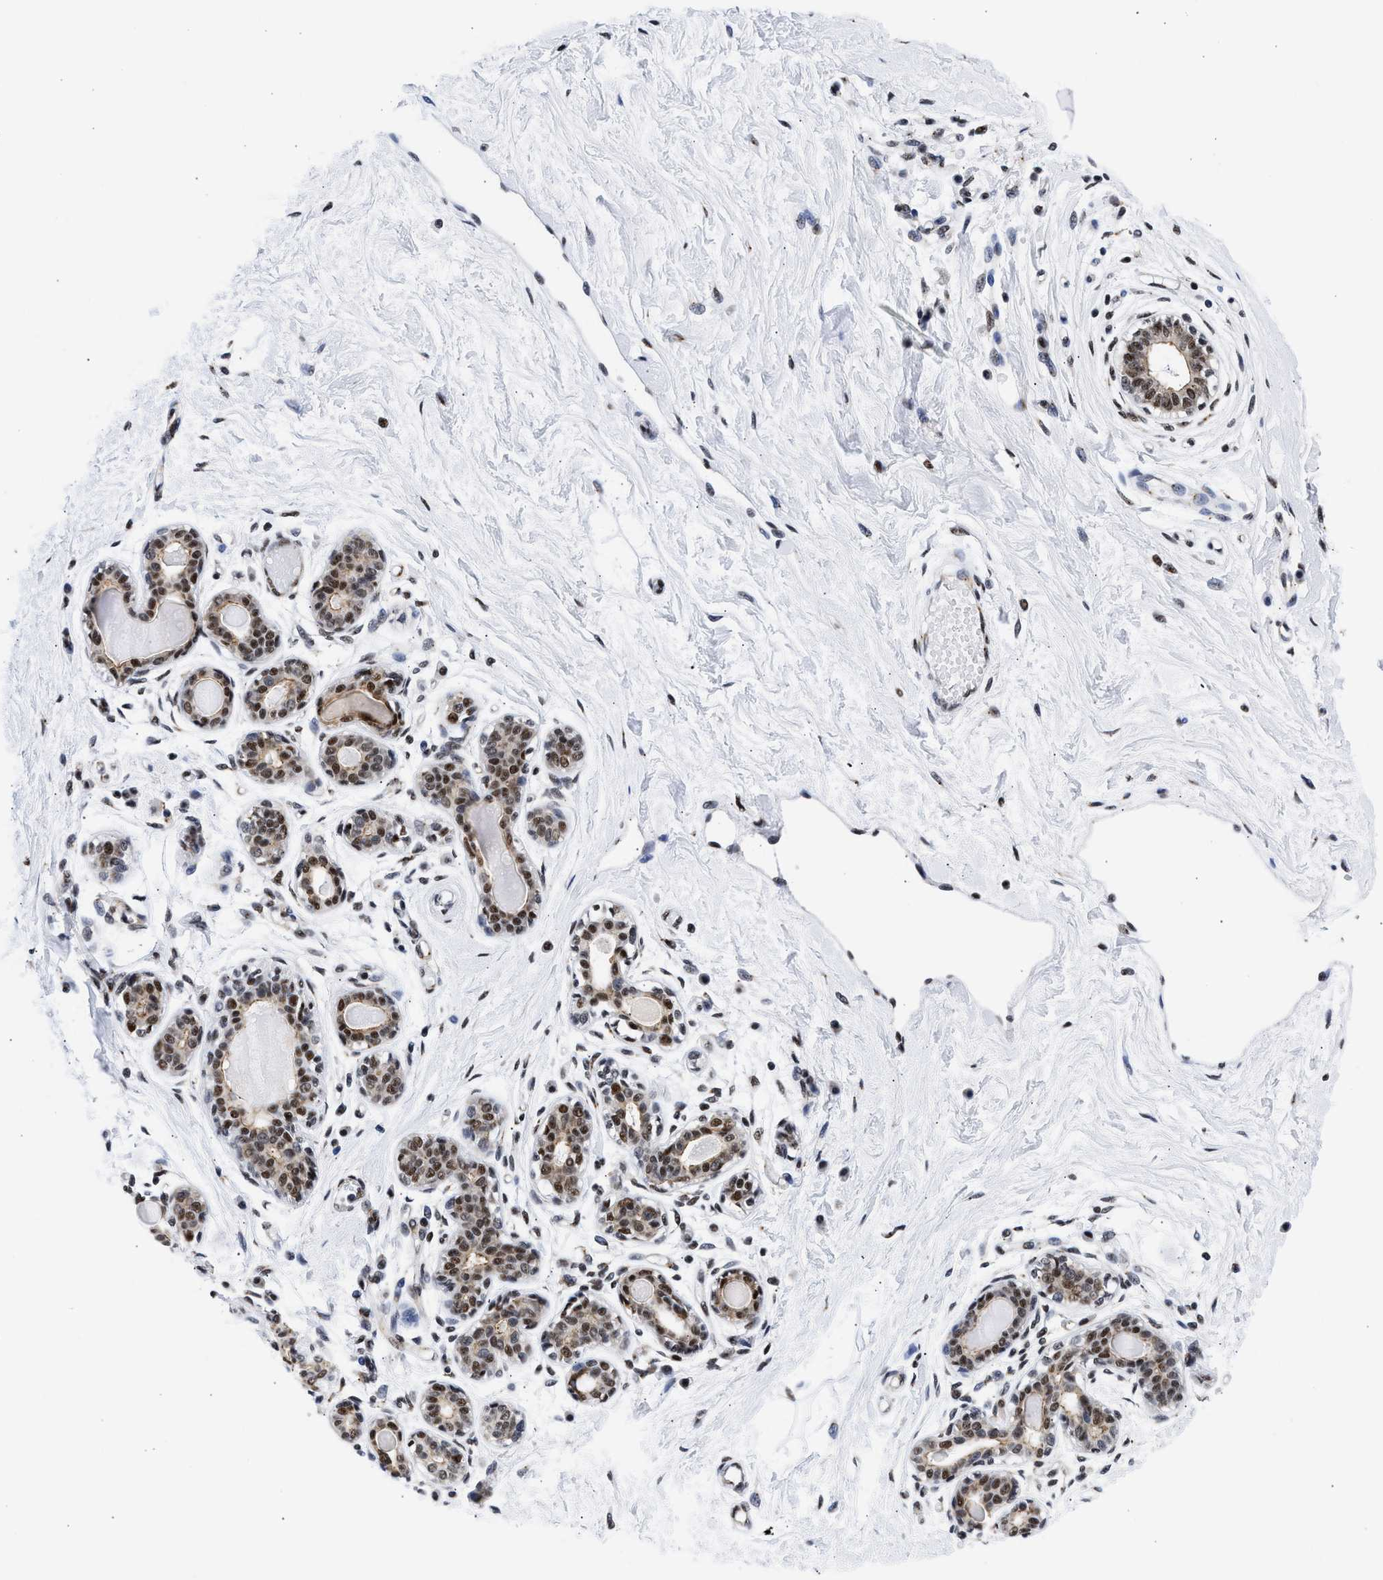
{"staining": {"intensity": "weak", "quantity": "<25%", "location": "nuclear"}, "tissue": "breast", "cell_type": "Adipocytes", "image_type": "normal", "snomed": [{"axis": "morphology", "description": "Normal tissue, NOS"}, {"axis": "topography", "description": "Breast"}], "caption": "This photomicrograph is of benign breast stained with IHC to label a protein in brown with the nuclei are counter-stained blue. There is no positivity in adipocytes.", "gene": "RBM8A", "patient": {"sex": "female", "age": 45}}